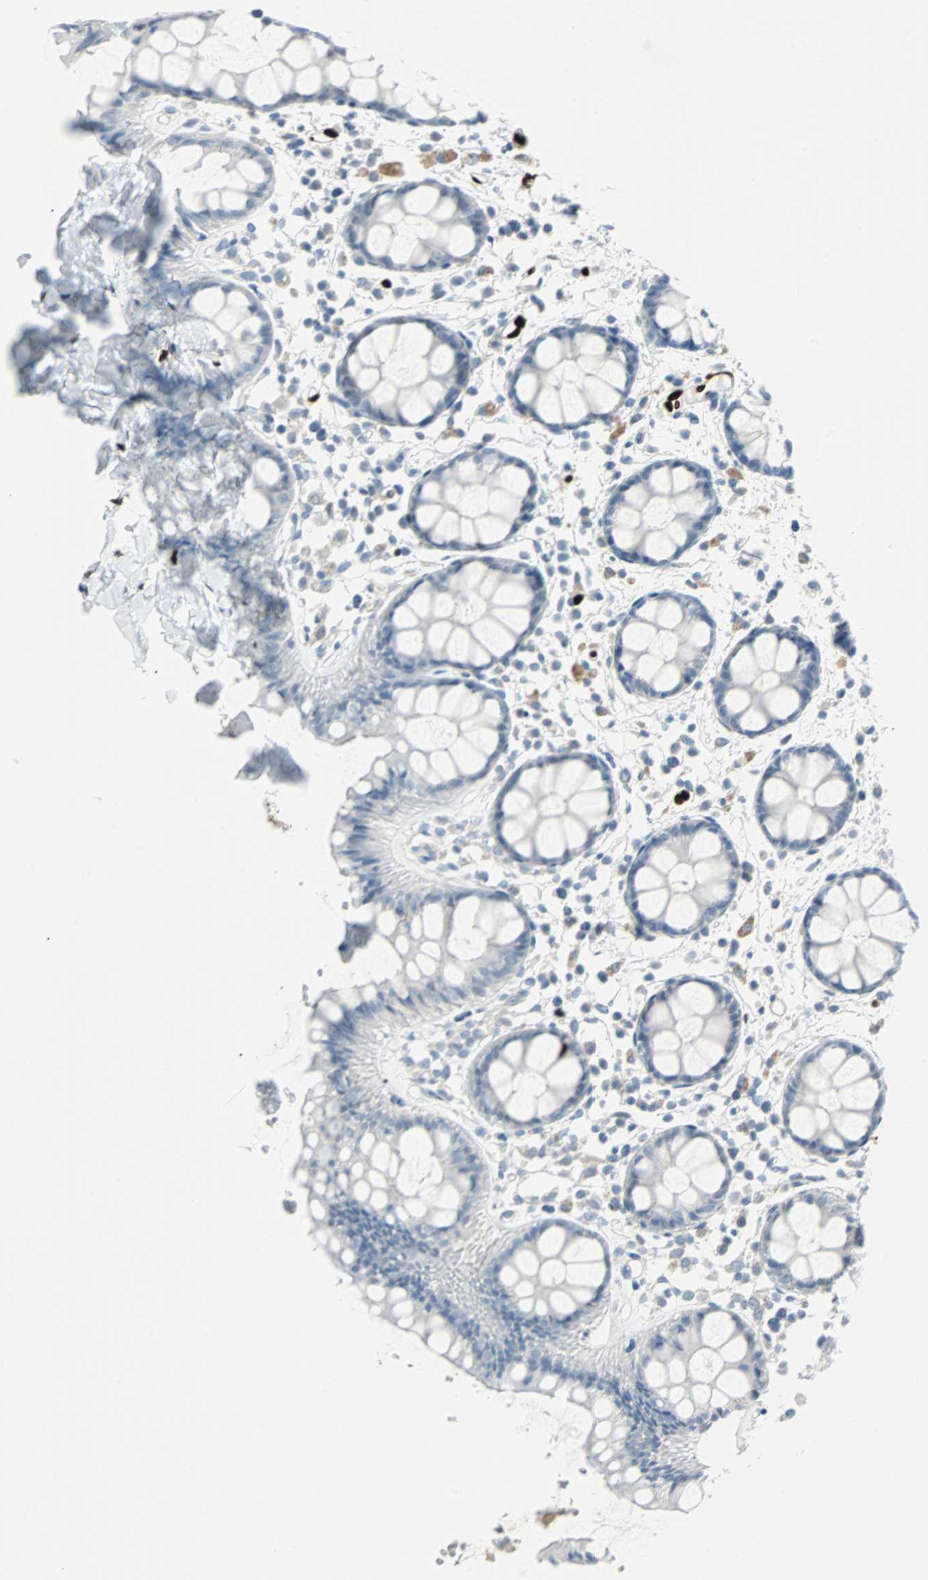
{"staining": {"intensity": "negative", "quantity": "none", "location": "none"}, "tissue": "rectum", "cell_type": "Glandular cells", "image_type": "normal", "snomed": [{"axis": "morphology", "description": "Normal tissue, NOS"}, {"axis": "topography", "description": "Rectum"}], "caption": "Image shows no protein staining in glandular cells of unremarkable rectum. (Brightfield microscopy of DAB (3,3'-diaminobenzidine) immunohistochemistry (IHC) at high magnification).", "gene": "IL33", "patient": {"sex": "female", "age": 66}}